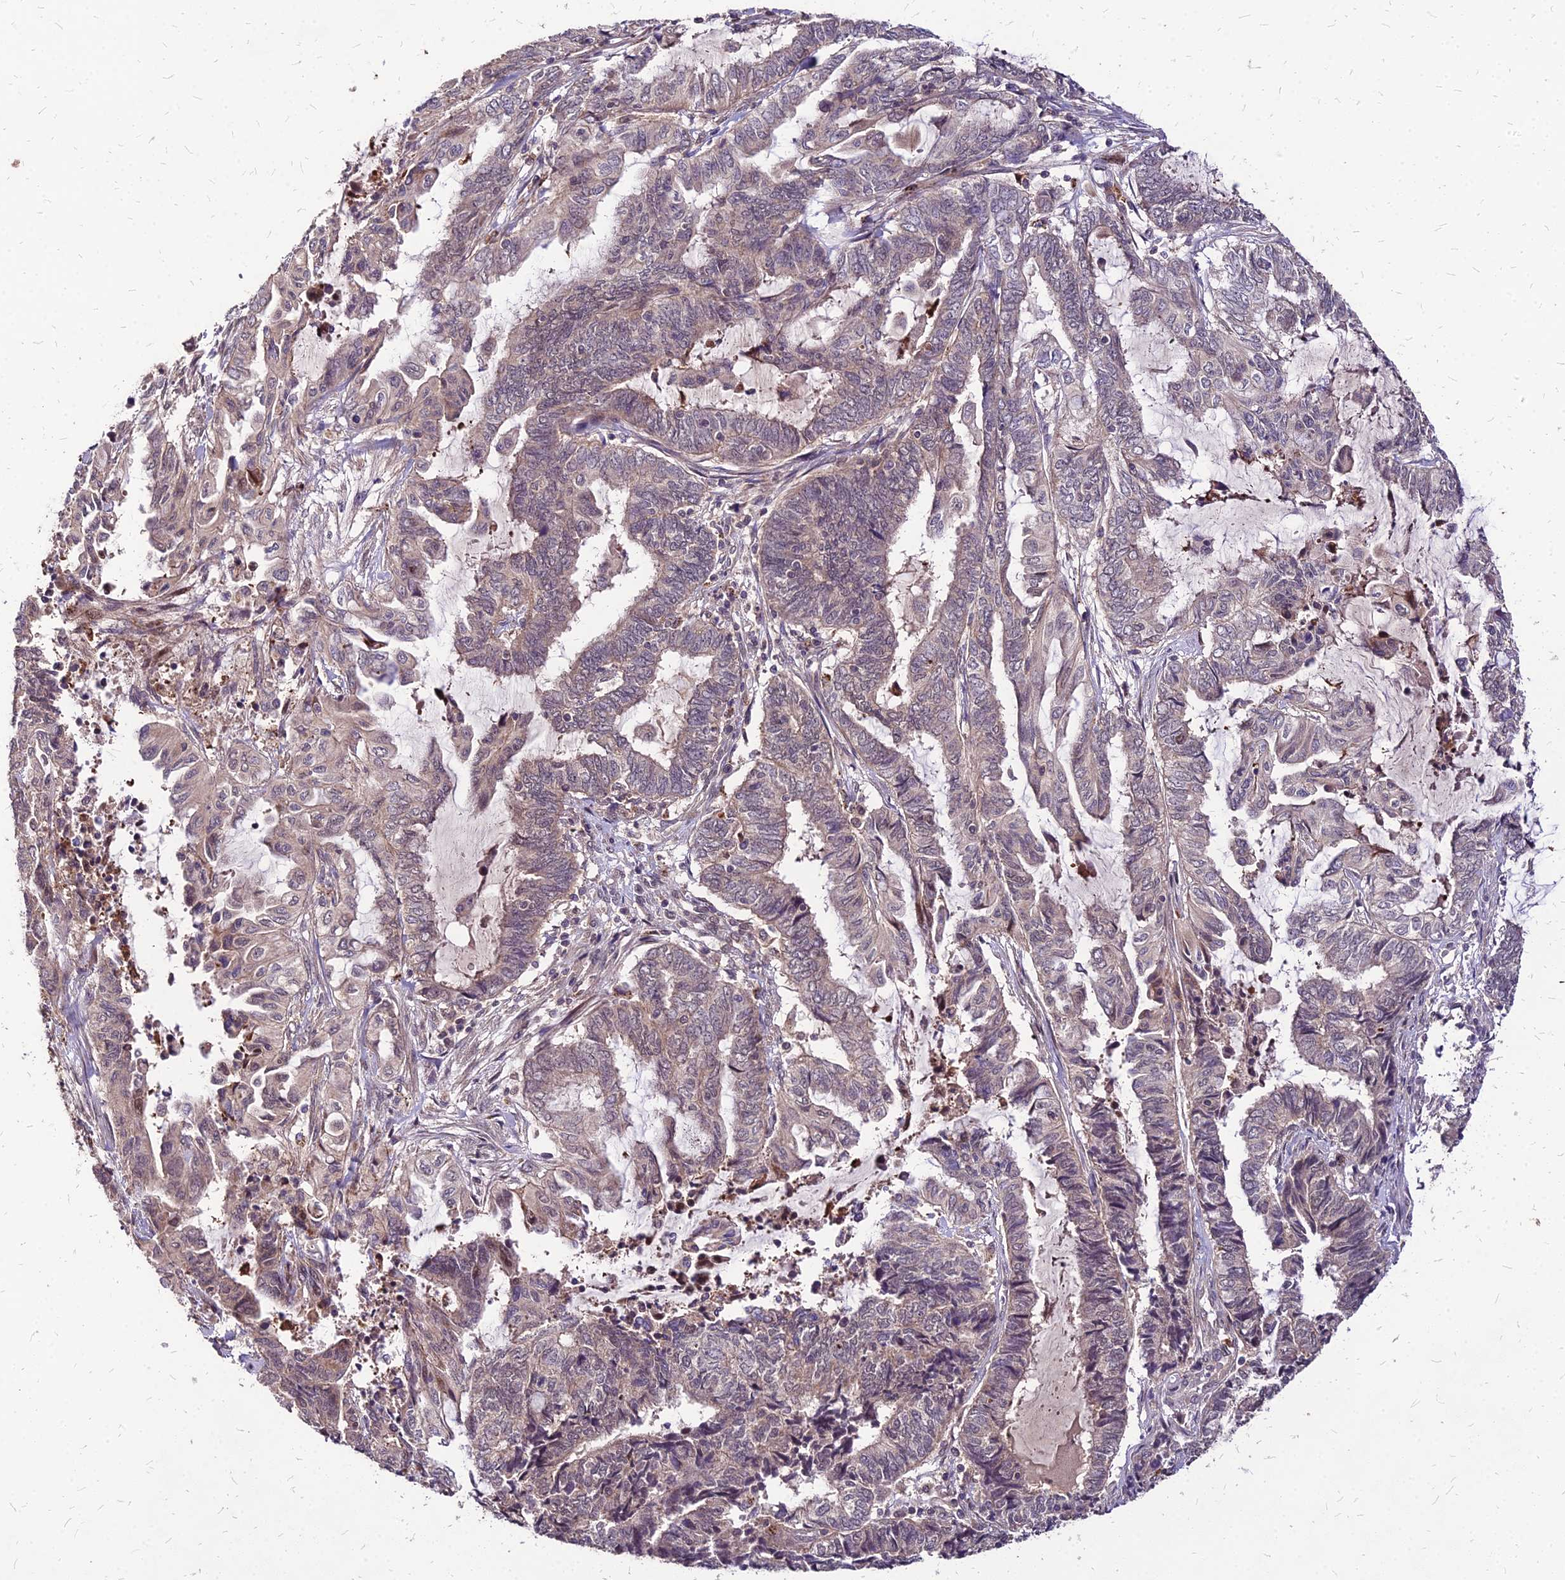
{"staining": {"intensity": "weak", "quantity": "<25%", "location": "cytoplasmic/membranous"}, "tissue": "endometrial cancer", "cell_type": "Tumor cells", "image_type": "cancer", "snomed": [{"axis": "morphology", "description": "Adenocarcinoma, NOS"}, {"axis": "topography", "description": "Uterus"}, {"axis": "topography", "description": "Endometrium"}], "caption": "There is no significant positivity in tumor cells of adenocarcinoma (endometrial).", "gene": "APBA3", "patient": {"sex": "female", "age": 70}}